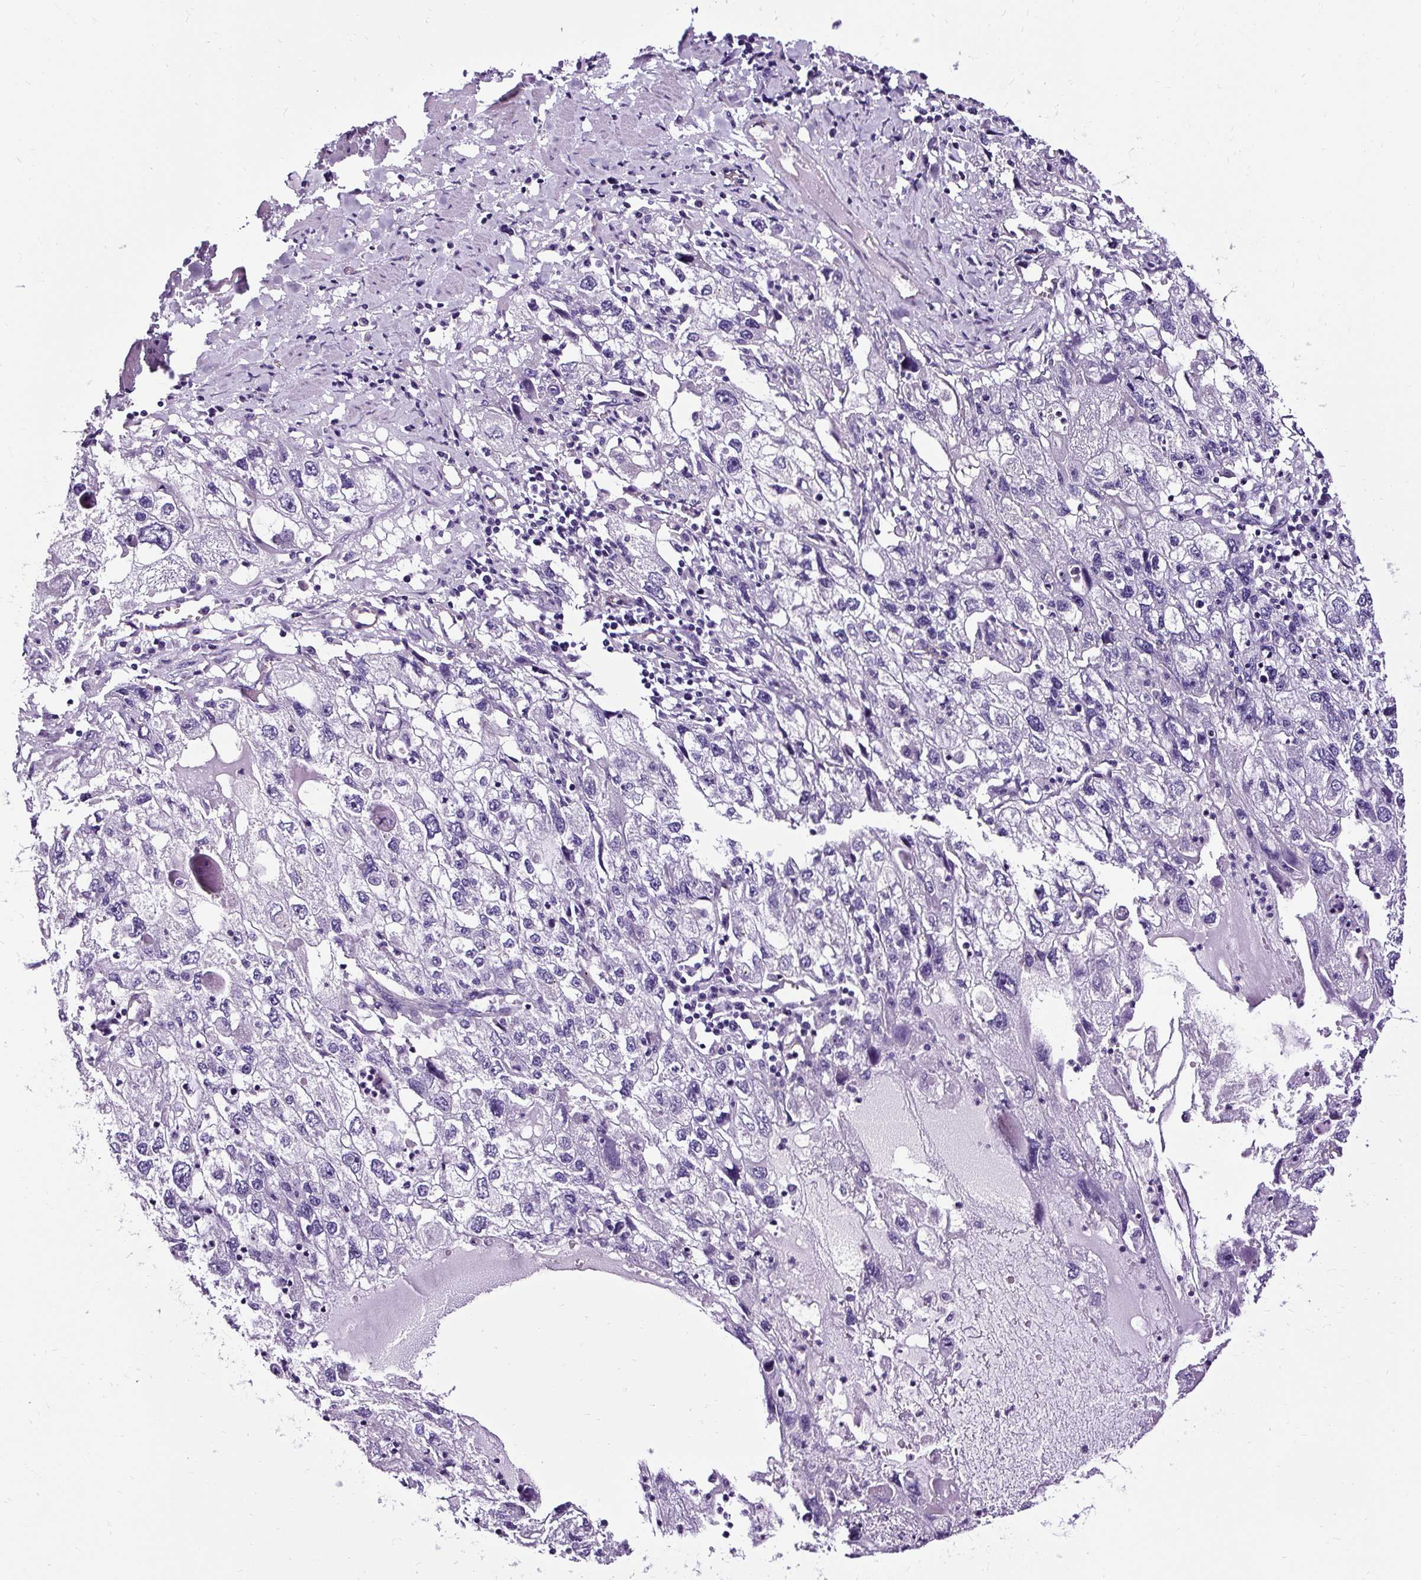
{"staining": {"intensity": "negative", "quantity": "none", "location": "none"}, "tissue": "endometrial cancer", "cell_type": "Tumor cells", "image_type": "cancer", "snomed": [{"axis": "morphology", "description": "Adenocarcinoma, NOS"}, {"axis": "topography", "description": "Endometrium"}], "caption": "A high-resolution micrograph shows immunohistochemistry staining of endometrial adenocarcinoma, which reveals no significant staining in tumor cells.", "gene": "SLC7A8", "patient": {"sex": "female", "age": 49}}